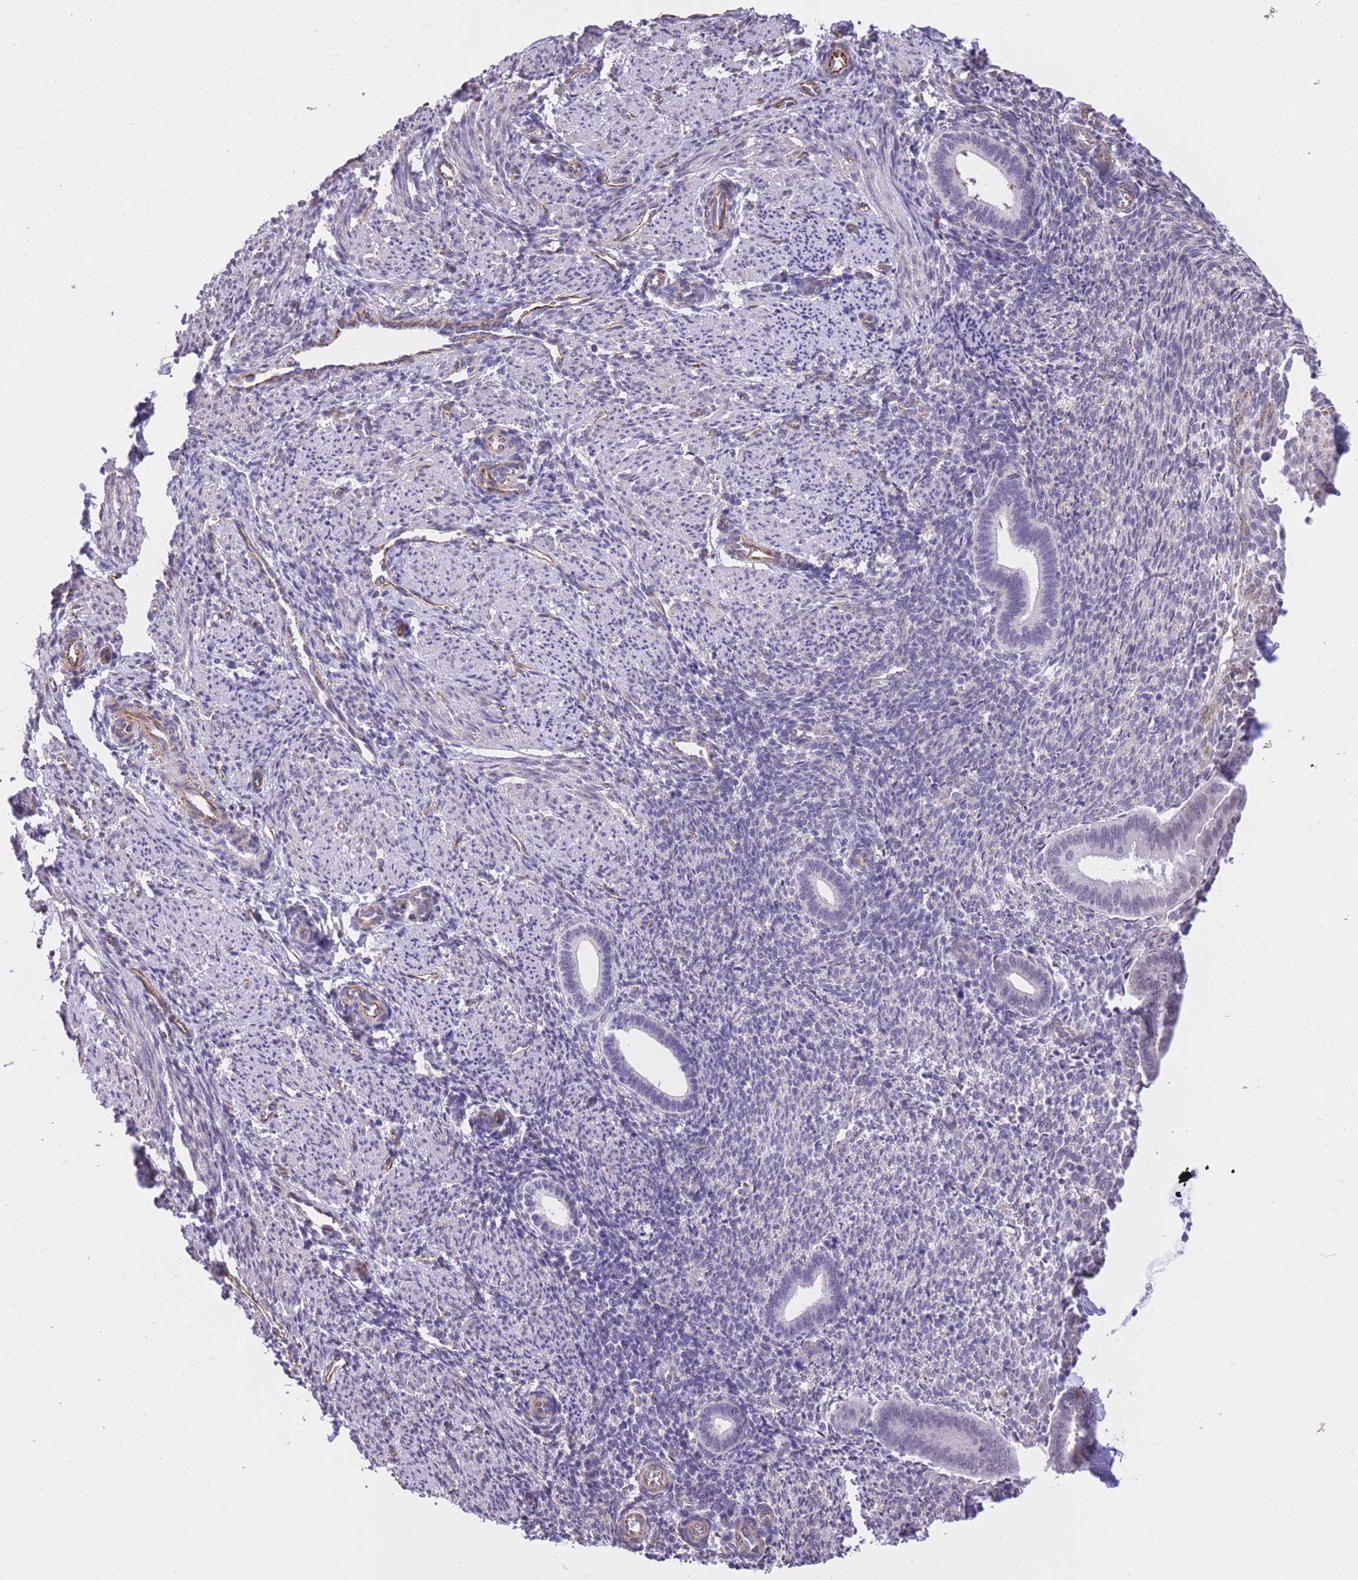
{"staining": {"intensity": "negative", "quantity": "none", "location": "none"}, "tissue": "endometrium", "cell_type": "Cells in endometrial stroma", "image_type": "normal", "snomed": [{"axis": "morphology", "description": "Normal tissue, NOS"}, {"axis": "topography", "description": "Endometrium"}], "caption": "DAB immunohistochemical staining of normal human endometrium shows no significant expression in cells in endometrial stroma.", "gene": "PSG11", "patient": {"sex": "female", "age": 32}}